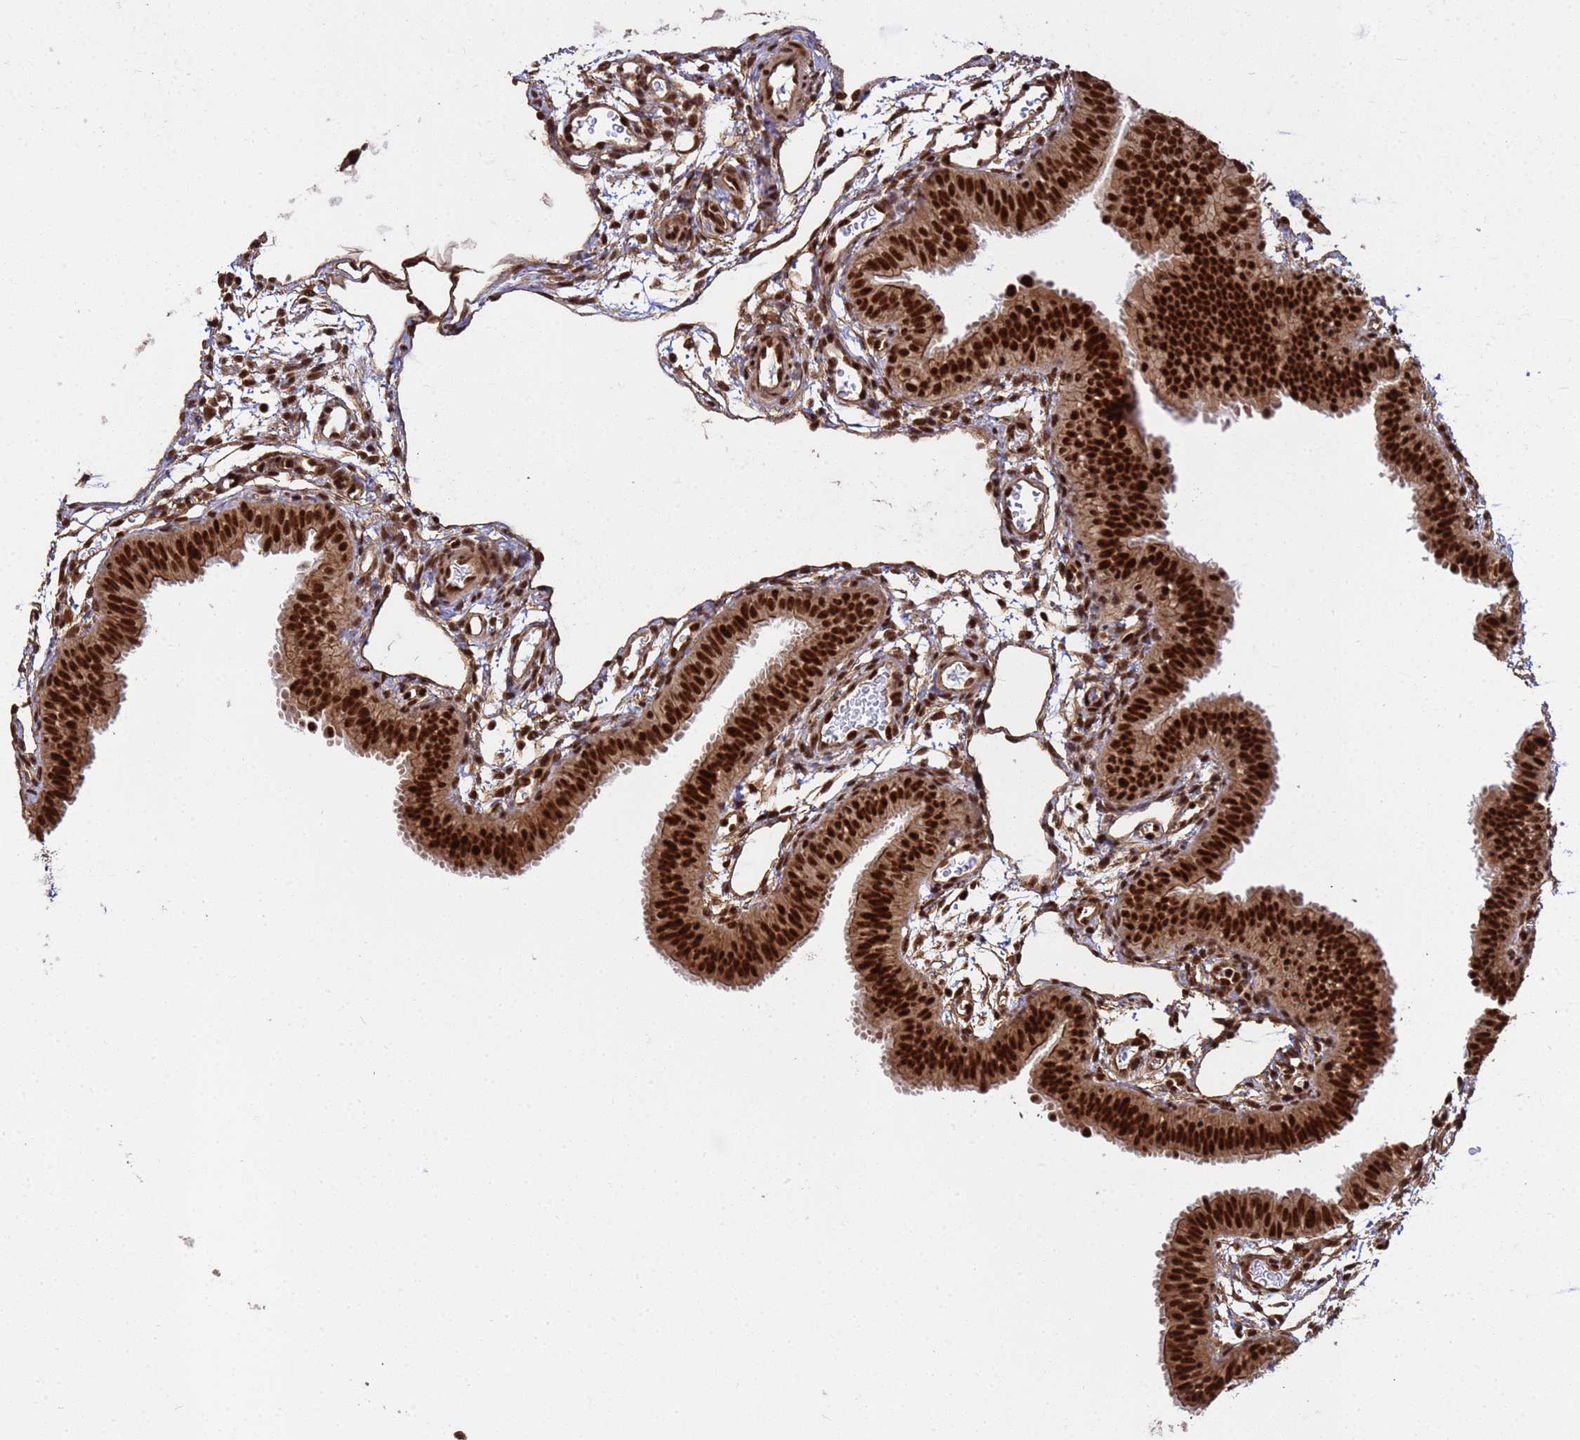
{"staining": {"intensity": "strong", "quantity": ">75%", "location": "cytoplasmic/membranous,nuclear"}, "tissue": "fallopian tube", "cell_type": "Glandular cells", "image_type": "normal", "snomed": [{"axis": "morphology", "description": "Normal tissue, NOS"}, {"axis": "topography", "description": "Fallopian tube"}], "caption": "Immunohistochemistry of unremarkable human fallopian tube shows high levels of strong cytoplasmic/membranous,nuclear positivity in about >75% of glandular cells.", "gene": "SYF2", "patient": {"sex": "female", "age": 35}}